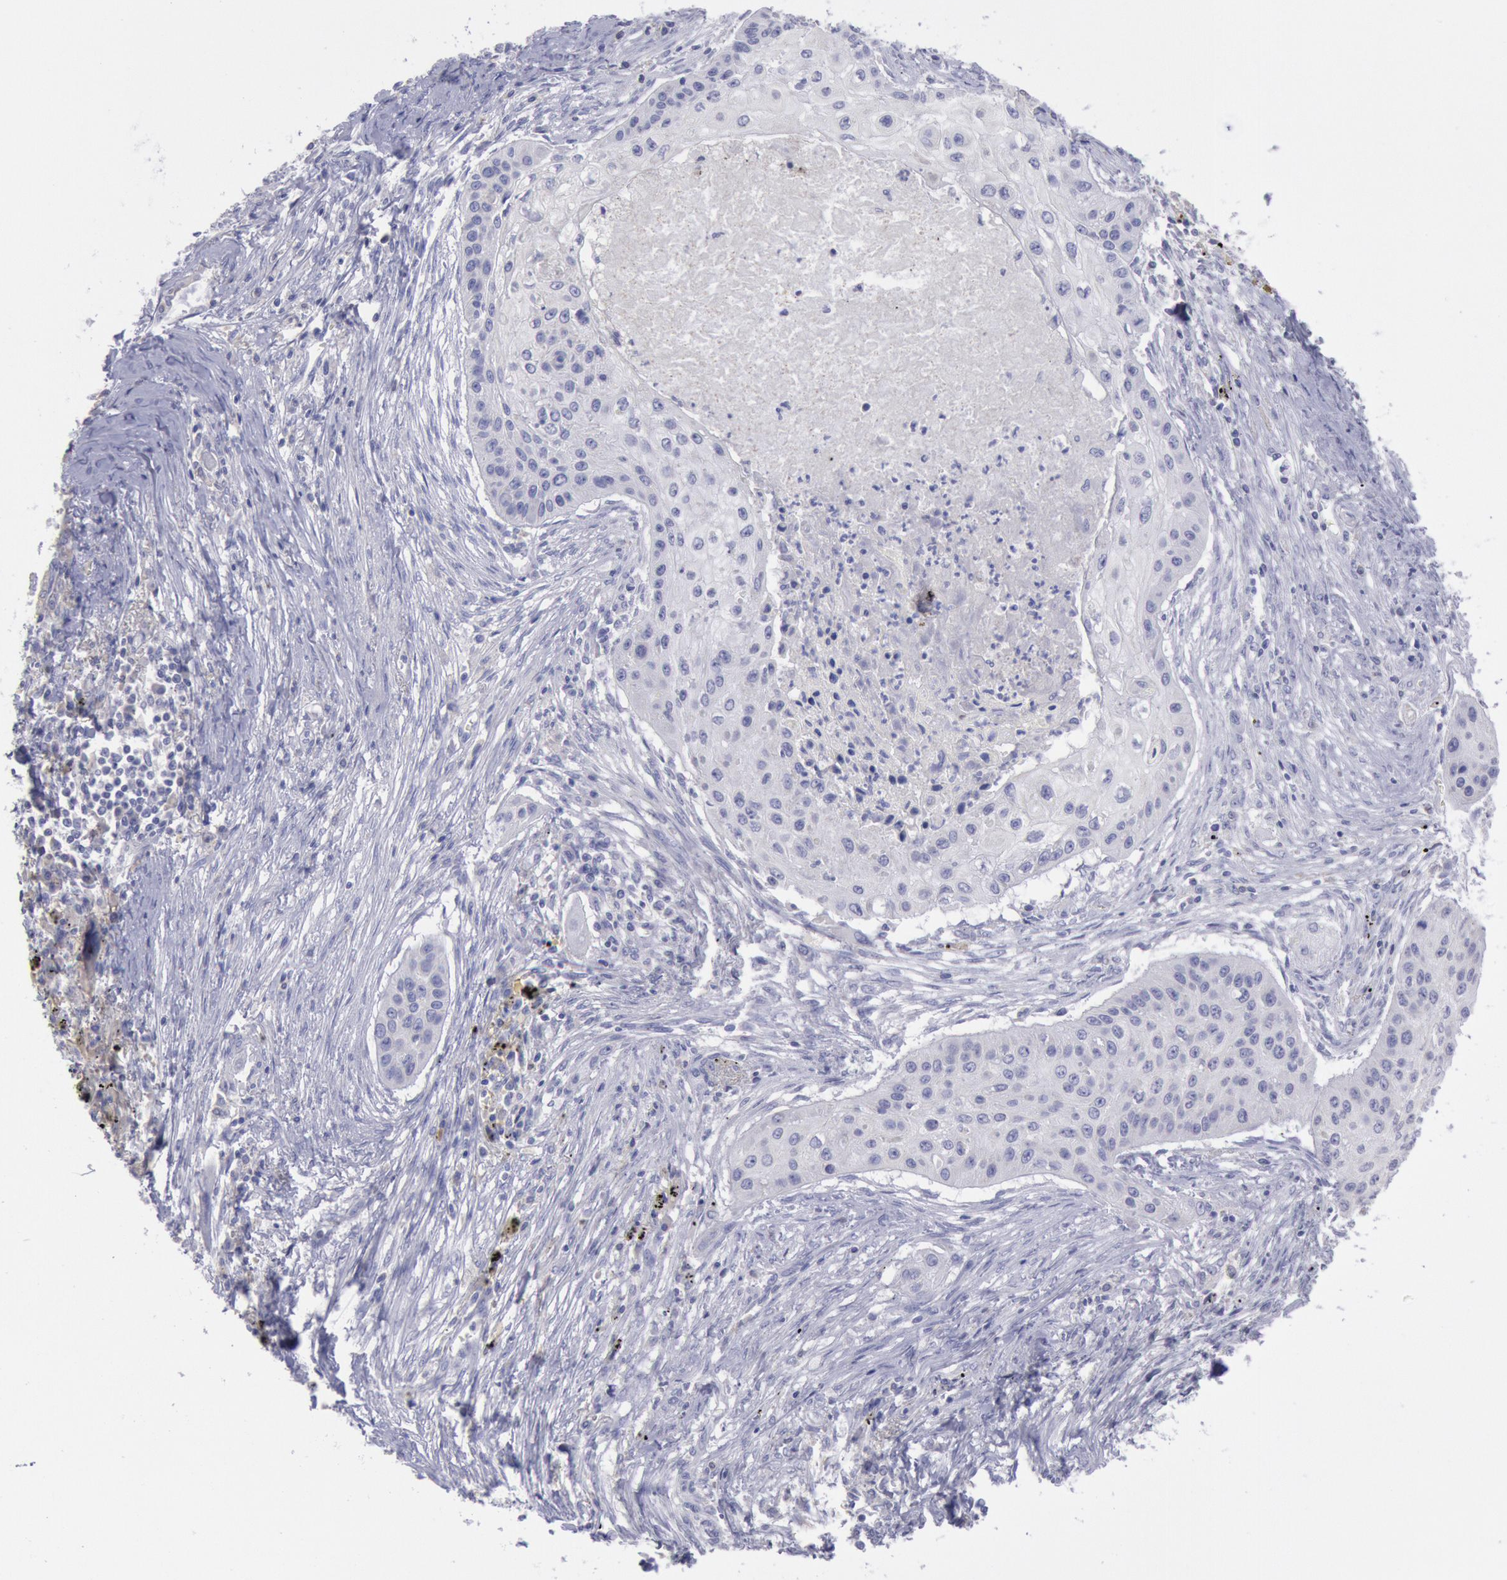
{"staining": {"intensity": "negative", "quantity": "none", "location": "none"}, "tissue": "lung cancer", "cell_type": "Tumor cells", "image_type": "cancer", "snomed": [{"axis": "morphology", "description": "Squamous cell carcinoma, NOS"}, {"axis": "topography", "description": "Lung"}], "caption": "Human lung cancer stained for a protein using immunohistochemistry reveals no staining in tumor cells.", "gene": "MYH7", "patient": {"sex": "male", "age": 71}}